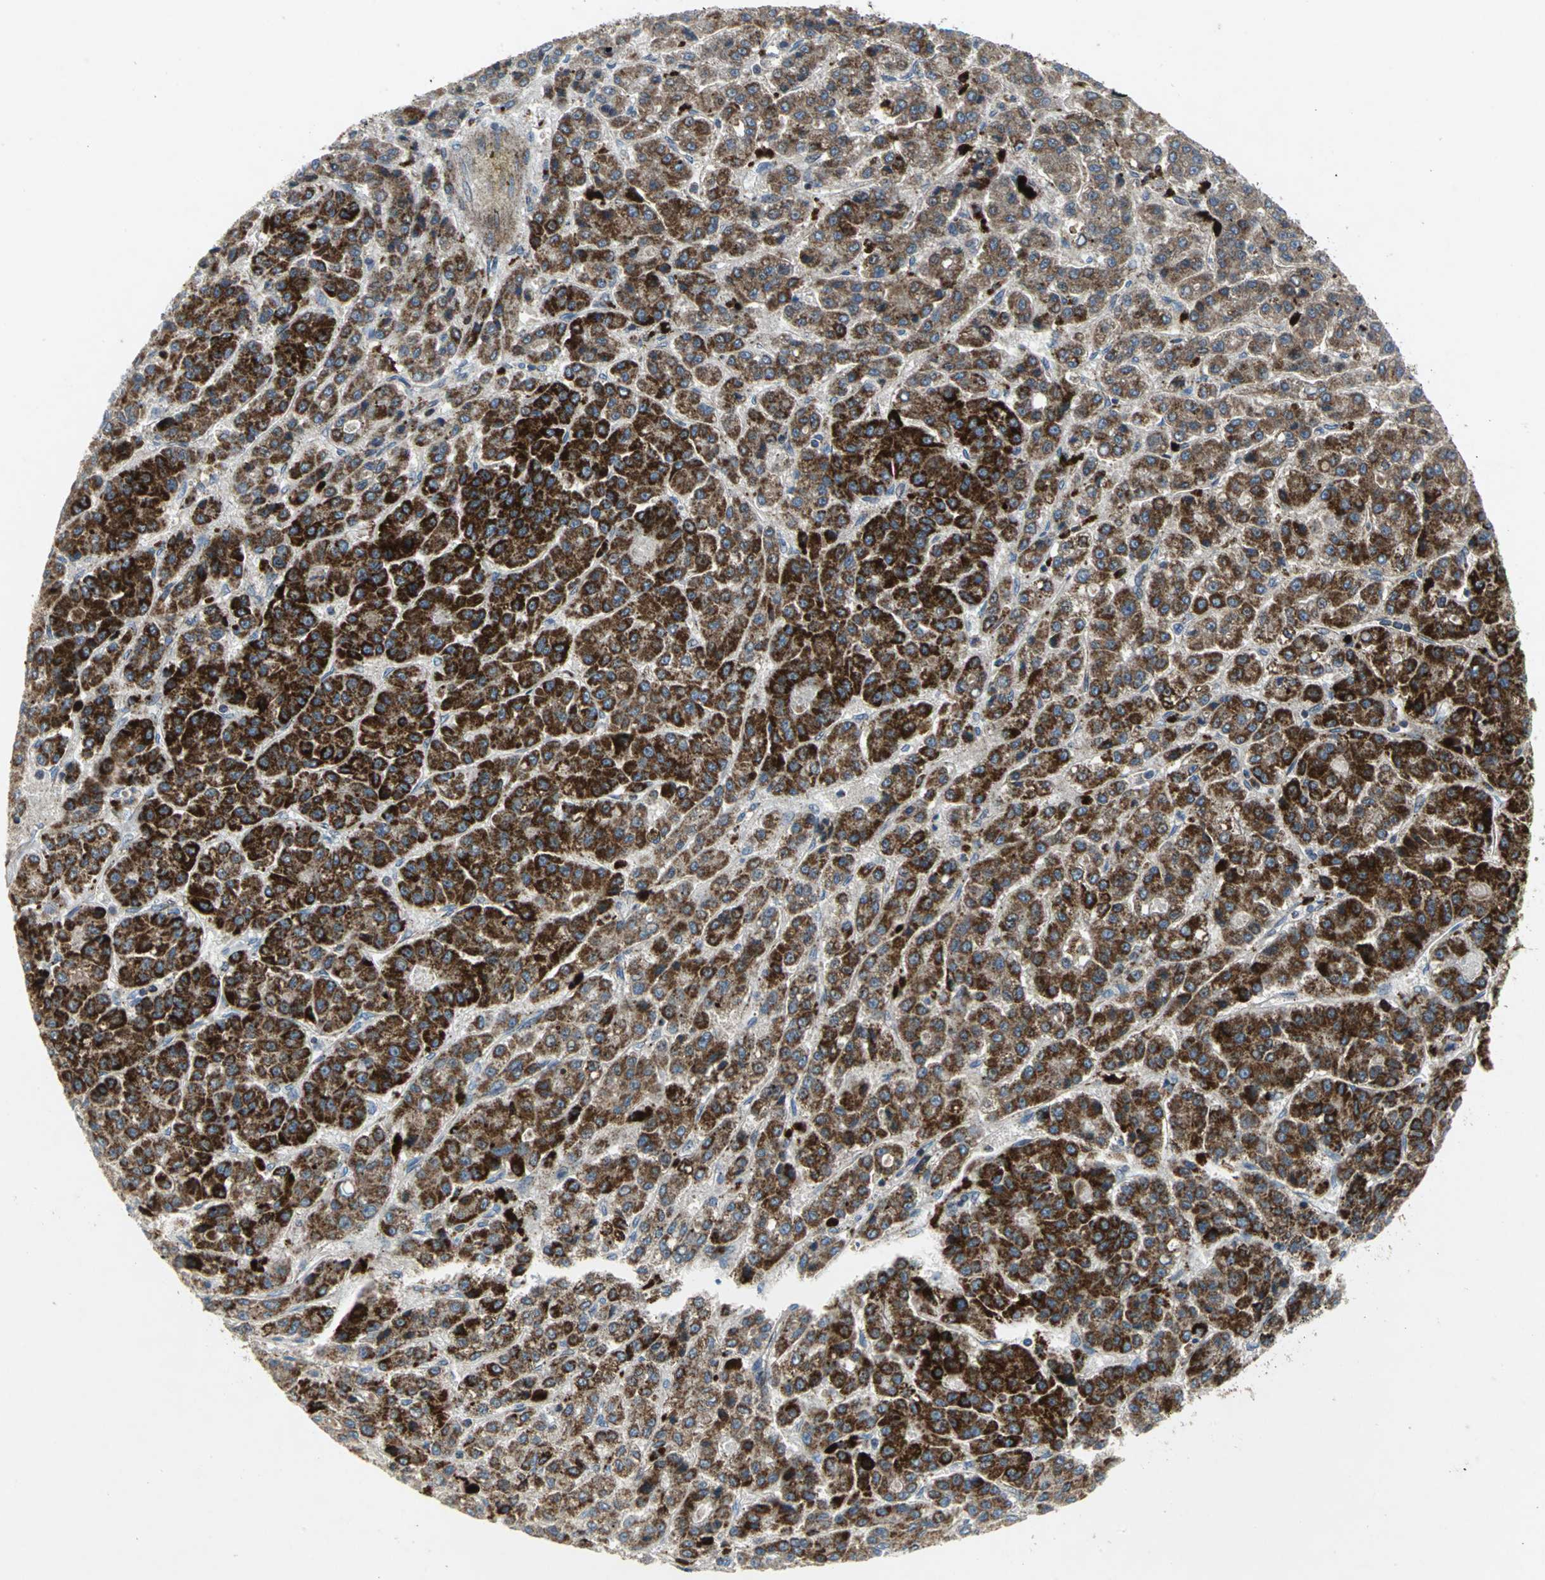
{"staining": {"intensity": "strong", "quantity": ">75%", "location": "cytoplasmic/membranous"}, "tissue": "liver cancer", "cell_type": "Tumor cells", "image_type": "cancer", "snomed": [{"axis": "morphology", "description": "Carcinoma, Hepatocellular, NOS"}, {"axis": "topography", "description": "Liver"}], "caption": "This histopathology image shows immunohistochemistry staining of human hepatocellular carcinoma (liver), with high strong cytoplasmic/membranous staining in about >75% of tumor cells.", "gene": "SPPL2B", "patient": {"sex": "male", "age": 70}}